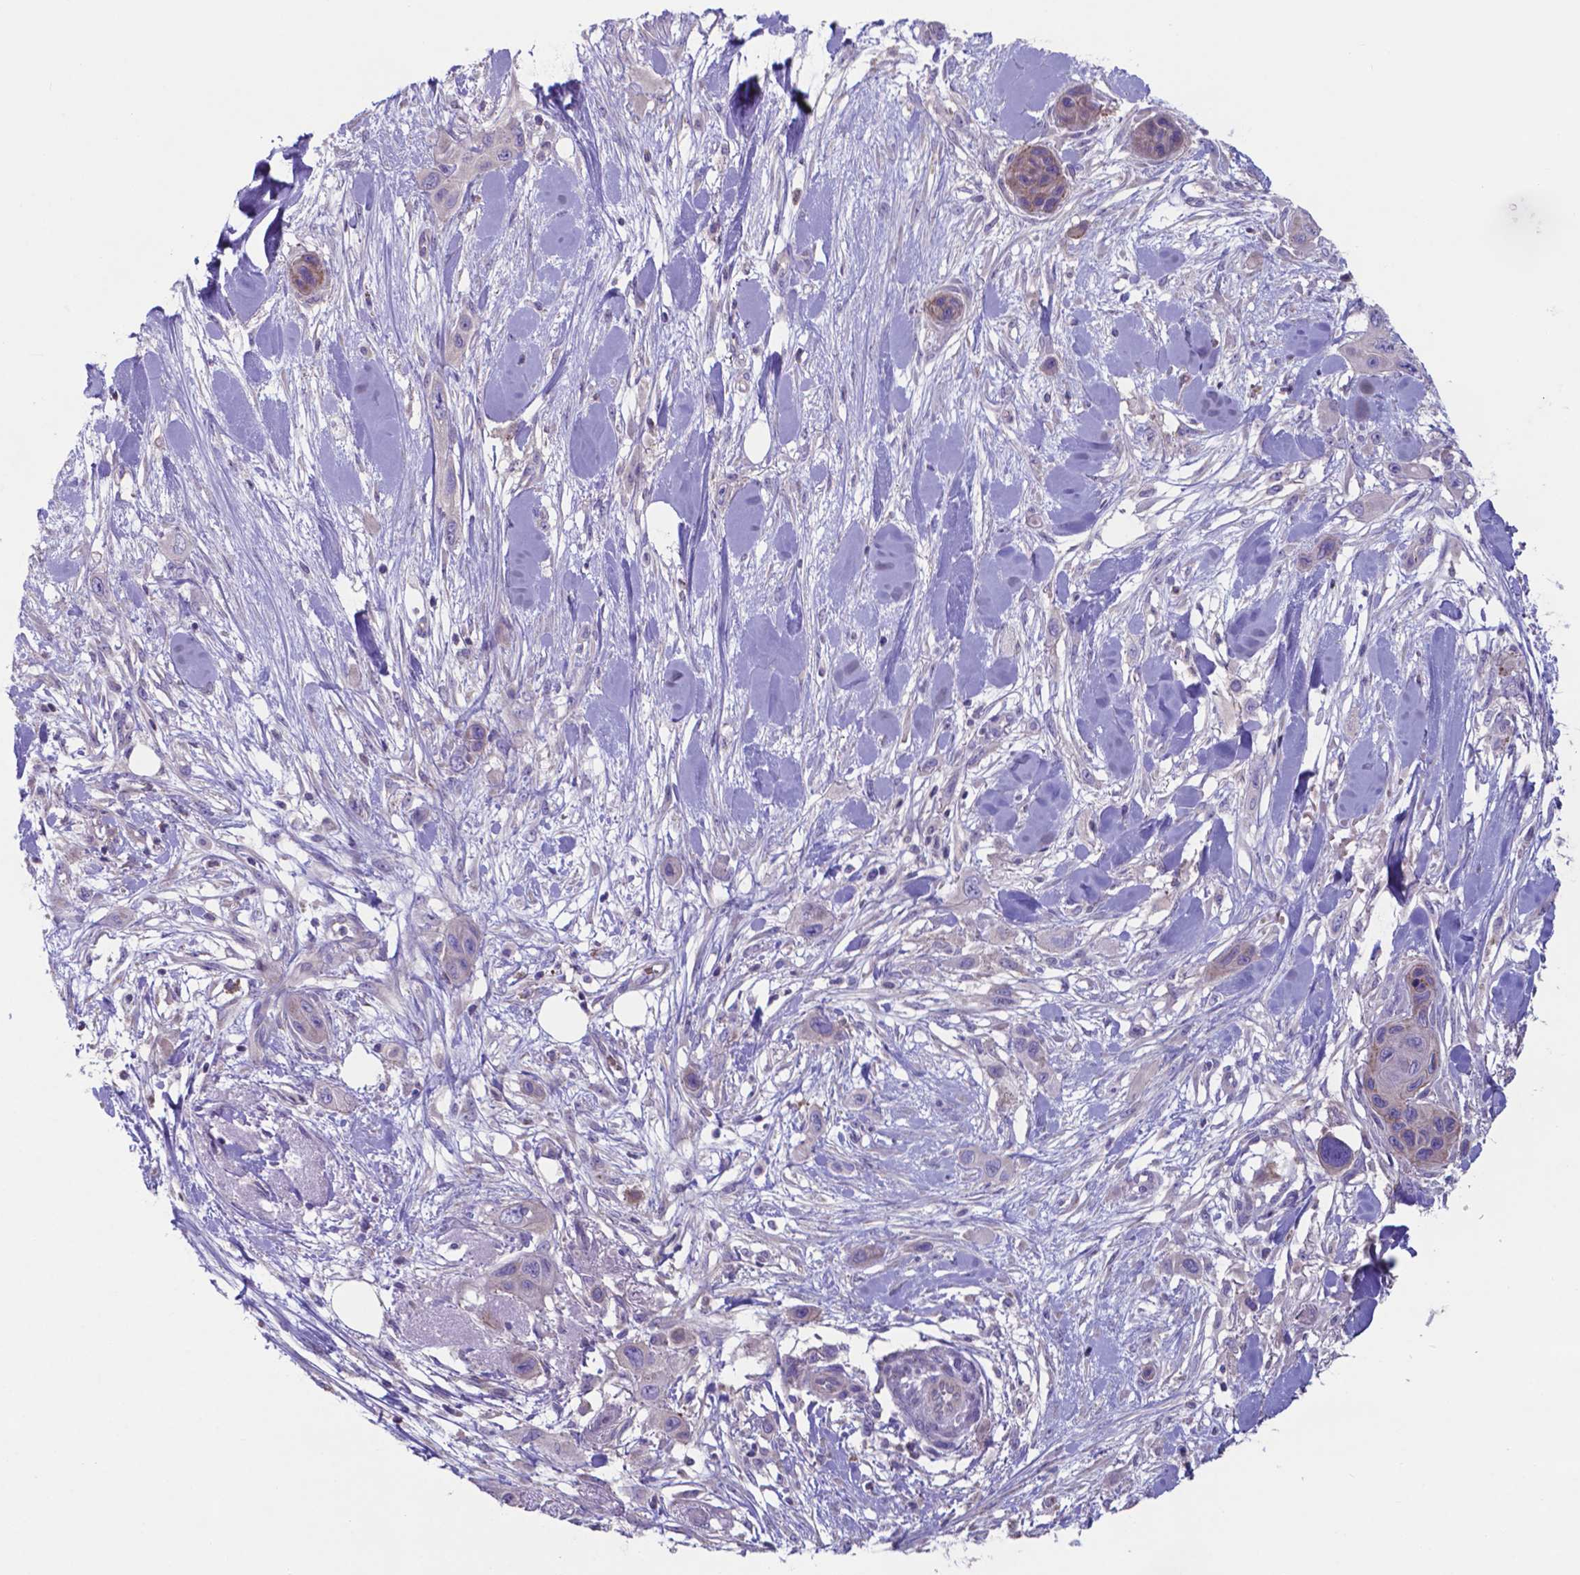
{"staining": {"intensity": "weak", "quantity": ">75%", "location": "cytoplasmic/membranous"}, "tissue": "skin cancer", "cell_type": "Tumor cells", "image_type": "cancer", "snomed": [{"axis": "morphology", "description": "Squamous cell carcinoma, NOS"}, {"axis": "topography", "description": "Skin"}], "caption": "Immunohistochemistry (IHC) image of skin squamous cell carcinoma stained for a protein (brown), which demonstrates low levels of weak cytoplasmic/membranous positivity in approximately >75% of tumor cells.", "gene": "TYRO3", "patient": {"sex": "male", "age": 79}}